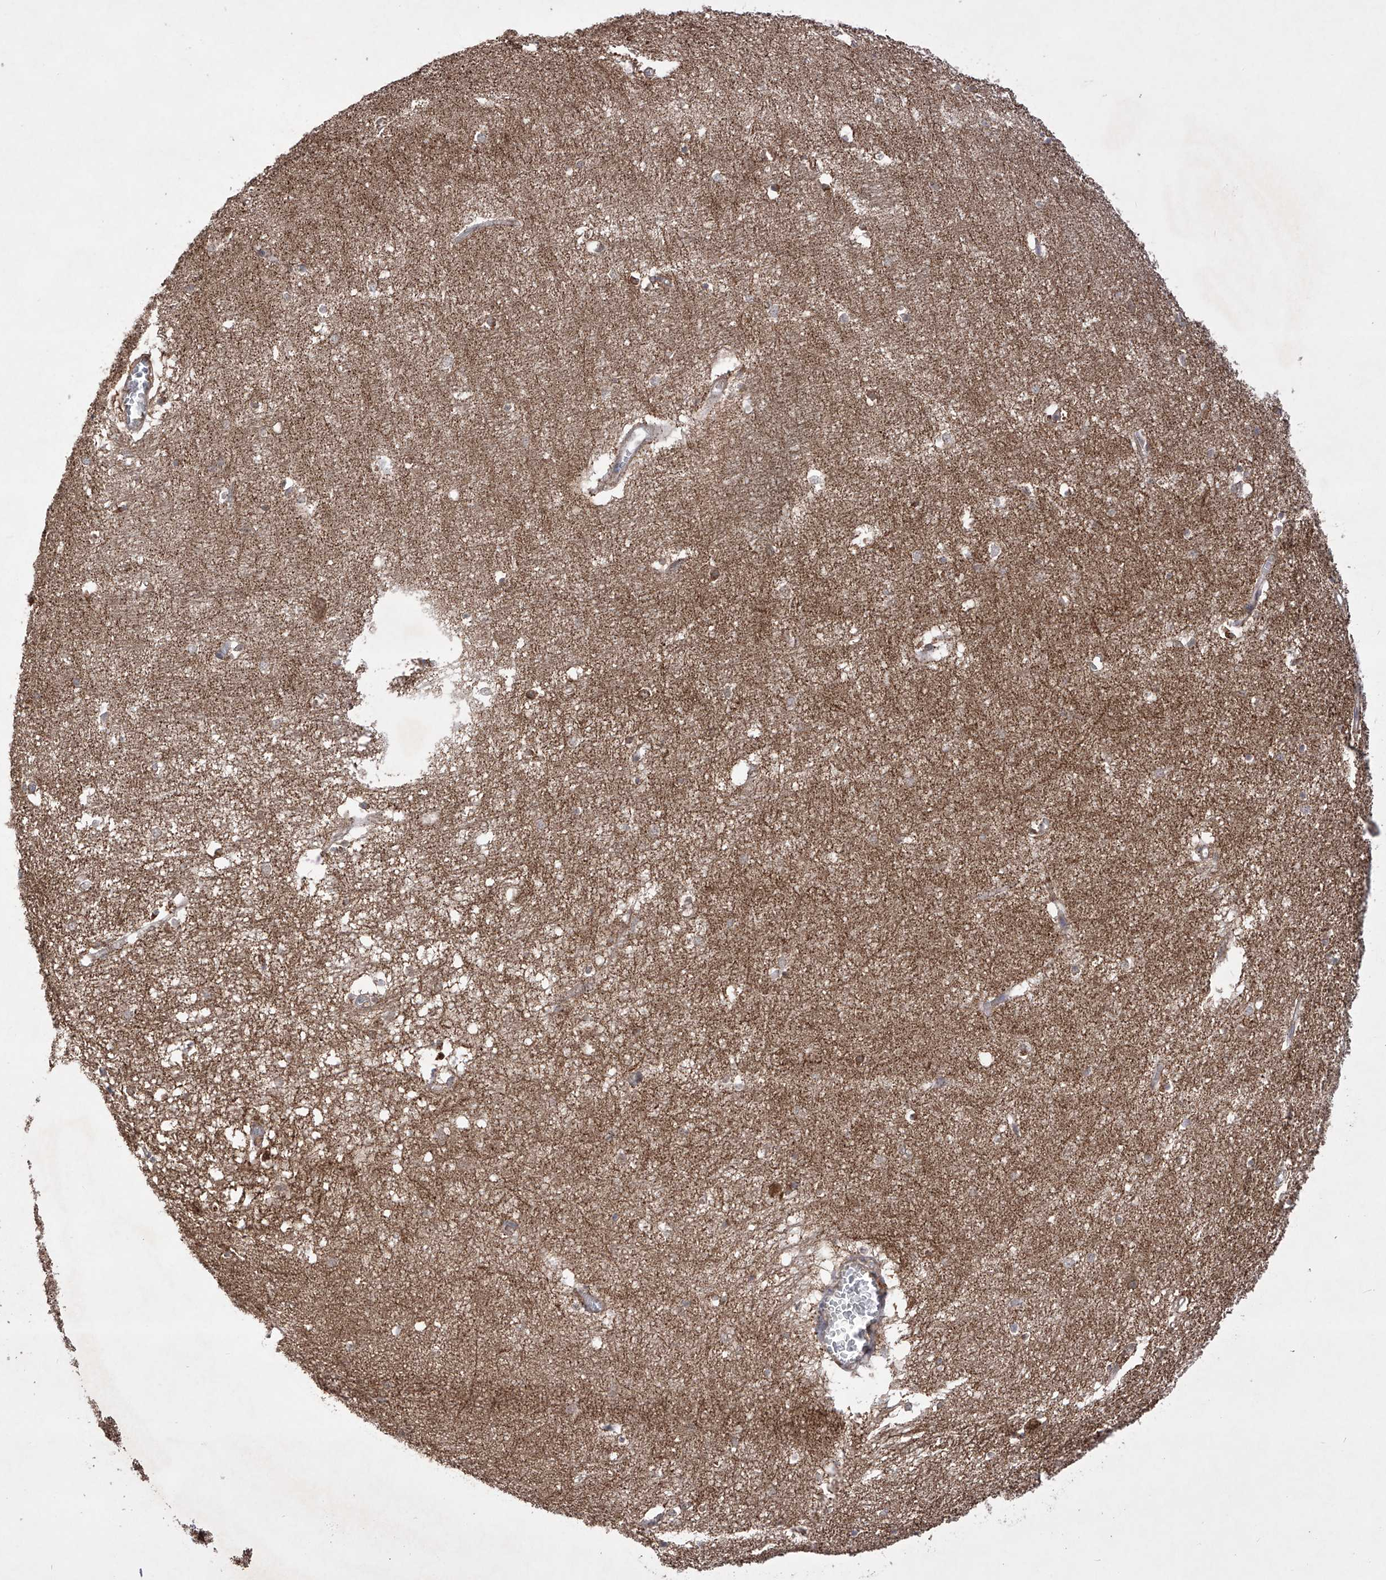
{"staining": {"intensity": "moderate", "quantity": ">75%", "location": "cytoplasmic/membranous"}, "tissue": "hippocampus", "cell_type": "Glial cells", "image_type": "normal", "snomed": [{"axis": "morphology", "description": "Normal tissue, NOS"}, {"axis": "topography", "description": "Hippocampus"}], "caption": "The immunohistochemical stain highlights moderate cytoplasmic/membranous expression in glial cells of normal hippocampus. (DAB (3,3'-diaminobenzidine) IHC with brightfield microscopy, high magnification).", "gene": "SDHAF4", "patient": {"sex": "female", "age": 64}}